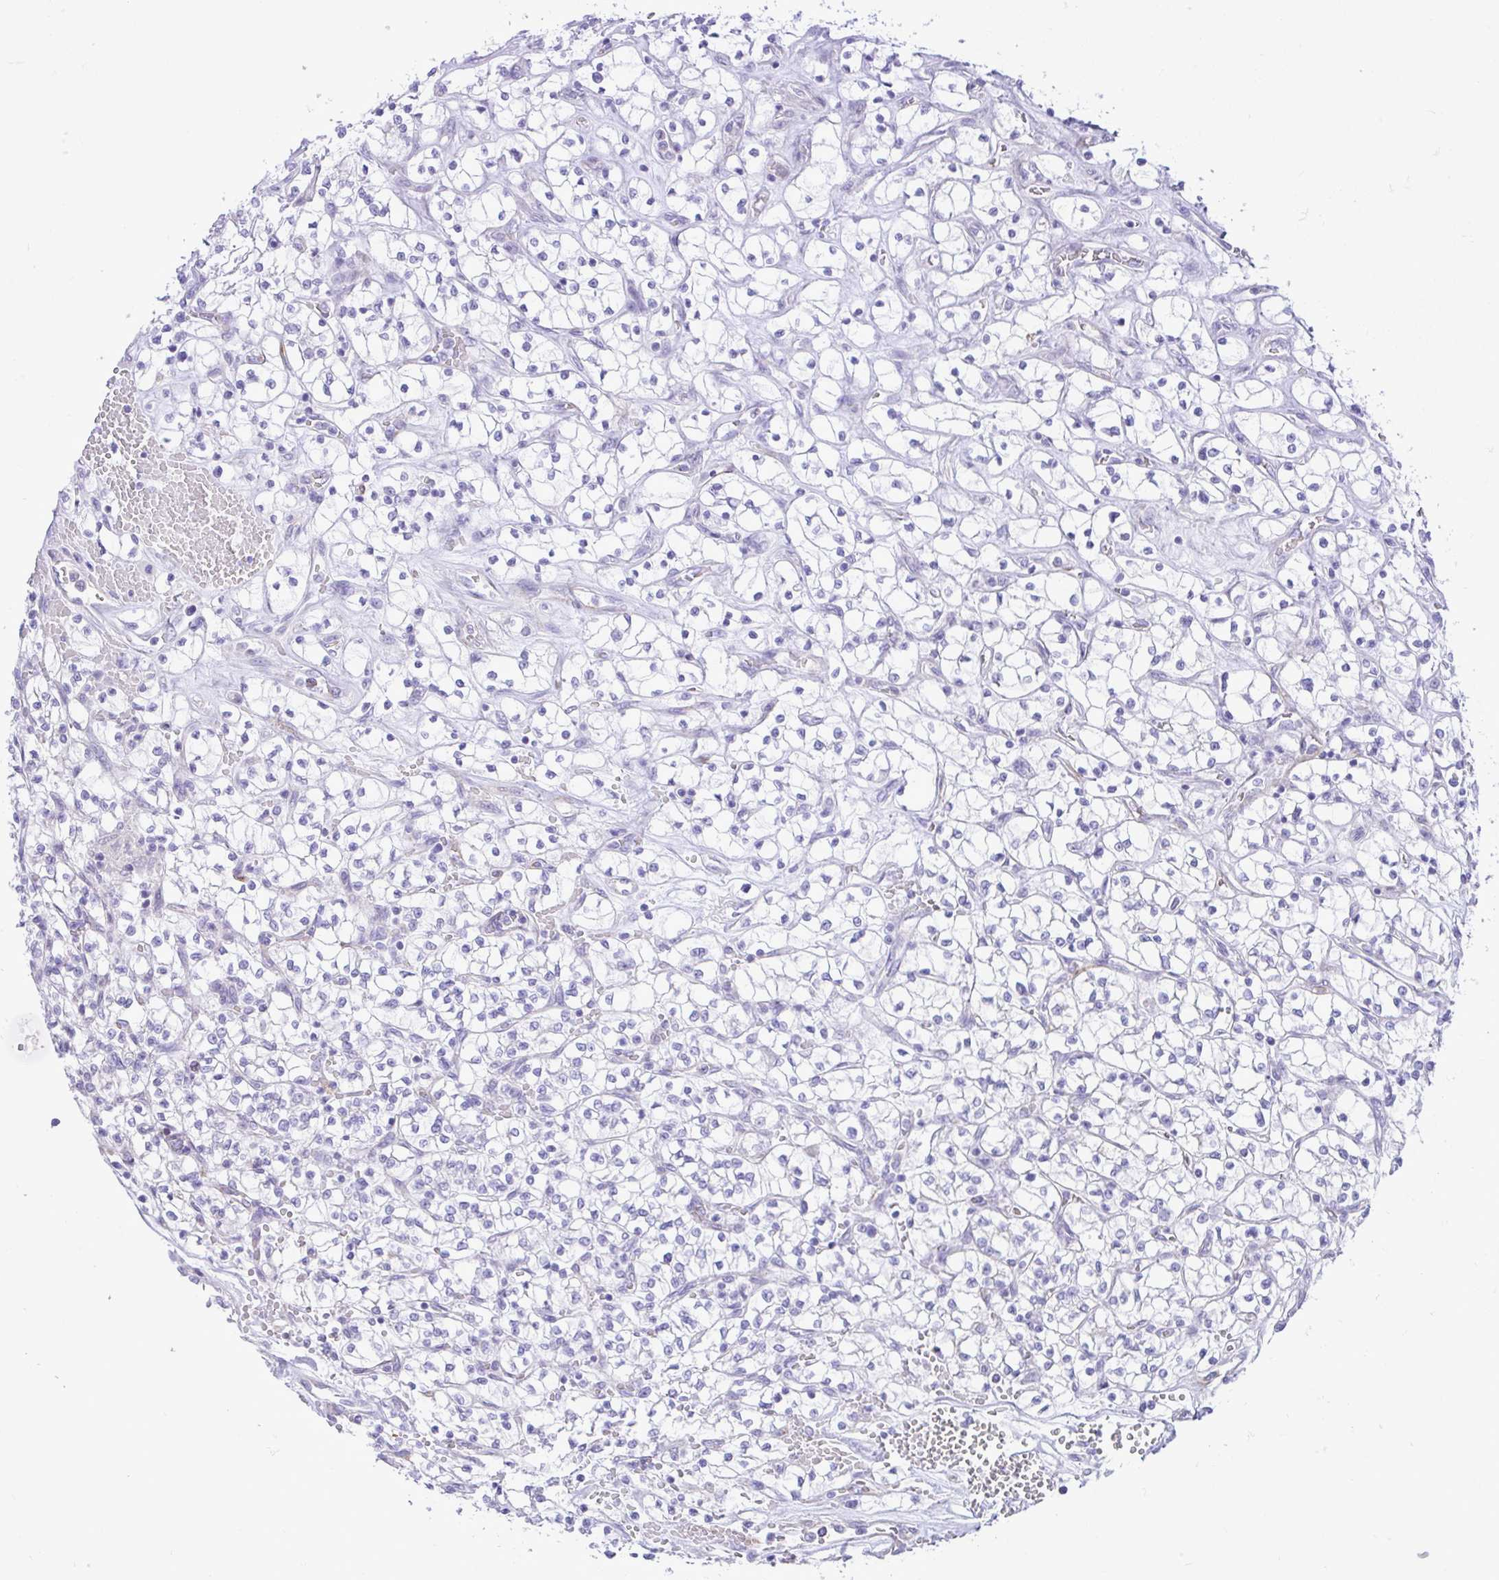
{"staining": {"intensity": "negative", "quantity": "none", "location": "none"}, "tissue": "renal cancer", "cell_type": "Tumor cells", "image_type": "cancer", "snomed": [{"axis": "morphology", "description": "Adenocarcinoma, NOS"}, {"axis": "topography", "description": "Kidney"}], "caption": "This is a photomicrograph of immunohistochemistry (IHC) staining of renal cancer (adenocarcinoma), which shows no expression in tumor cells.", "gene": "ZNF101", "patient": {"sex": "female", "age": 64}}